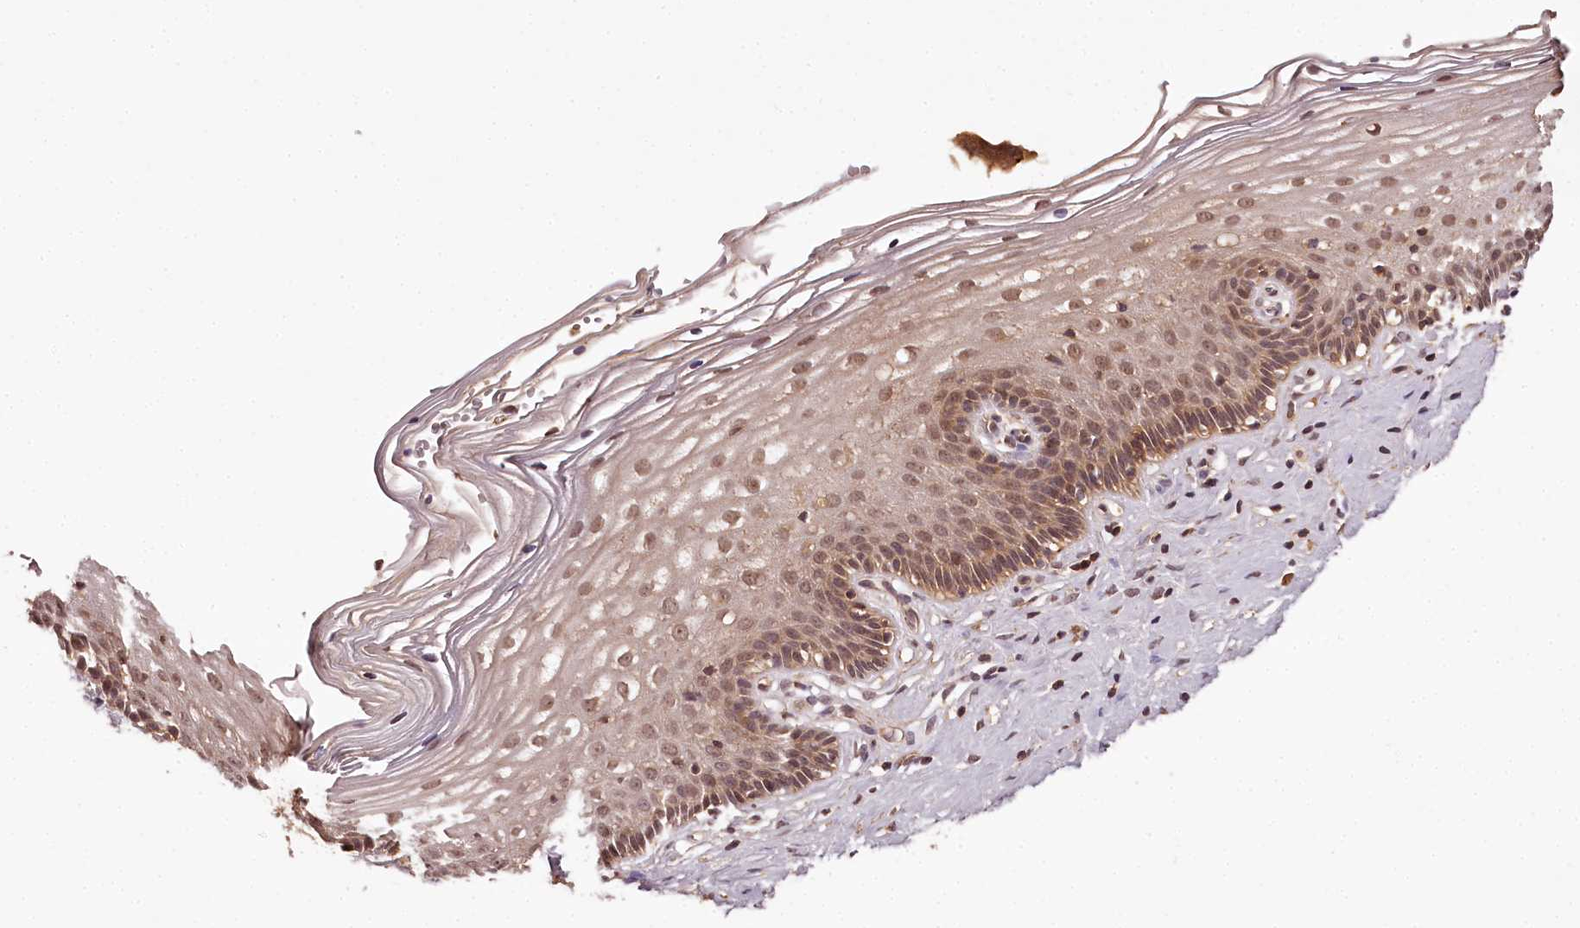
{"staining": {"intensity": "strong", "quantity": ">75%", "location": "cytoplasmic/membranous"}, "tissue": "cervix", "cell_type": "Glandular cells", "image_type": "normal", "snomed": [{"axis": "morphology", "description": "Normal tissue, NOS"}, {"axis": "topography", "description": "Cervix"}], "caption": "Protein staining exhibits strong cytoplasmic/membranous positivity in approximately >75% of glandular cells in benign cervix.", "gene": "TTC12", "patient": {"sex": "female", "age": 33}}